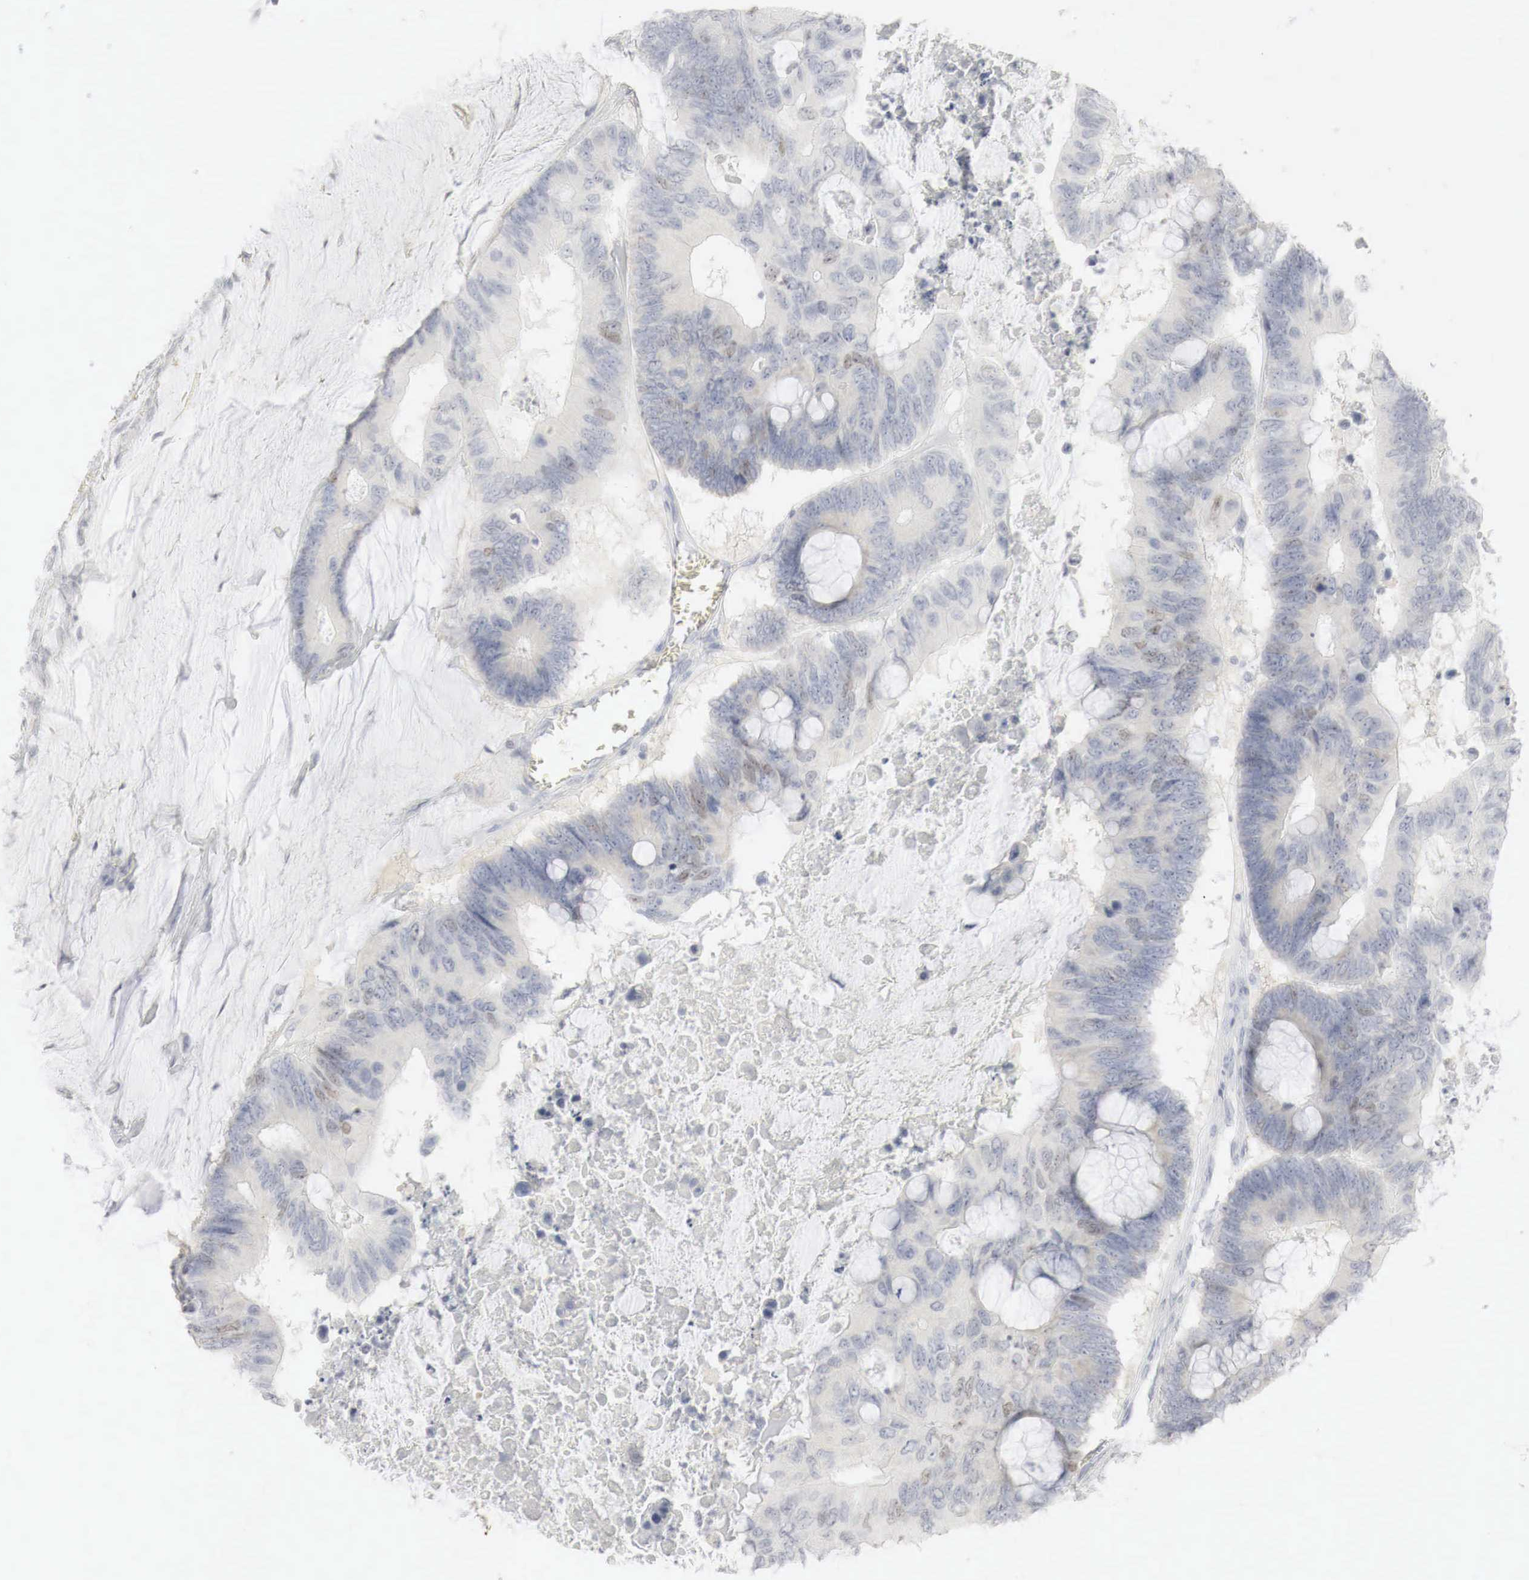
{"staining": {"intensity": "weak", "quantity": "<25%", "location": "nuclear"}, "tissue": "colorectal cancer", "cell_type": "Tumor cells", "image_type": "cancer", "snomed": [{"axis": "morphology", "description": "Adenocarcinoma, NOS"}, {"axis": "topography", "description": "Colon"}], "caption": "Adenocarcinoma (colorectal) stained for a protein using immunohistochemistry (IHC) shows no positivity tumor cells.", "gene": "TP63", "patient": {"sex": "male", "age": 65}}